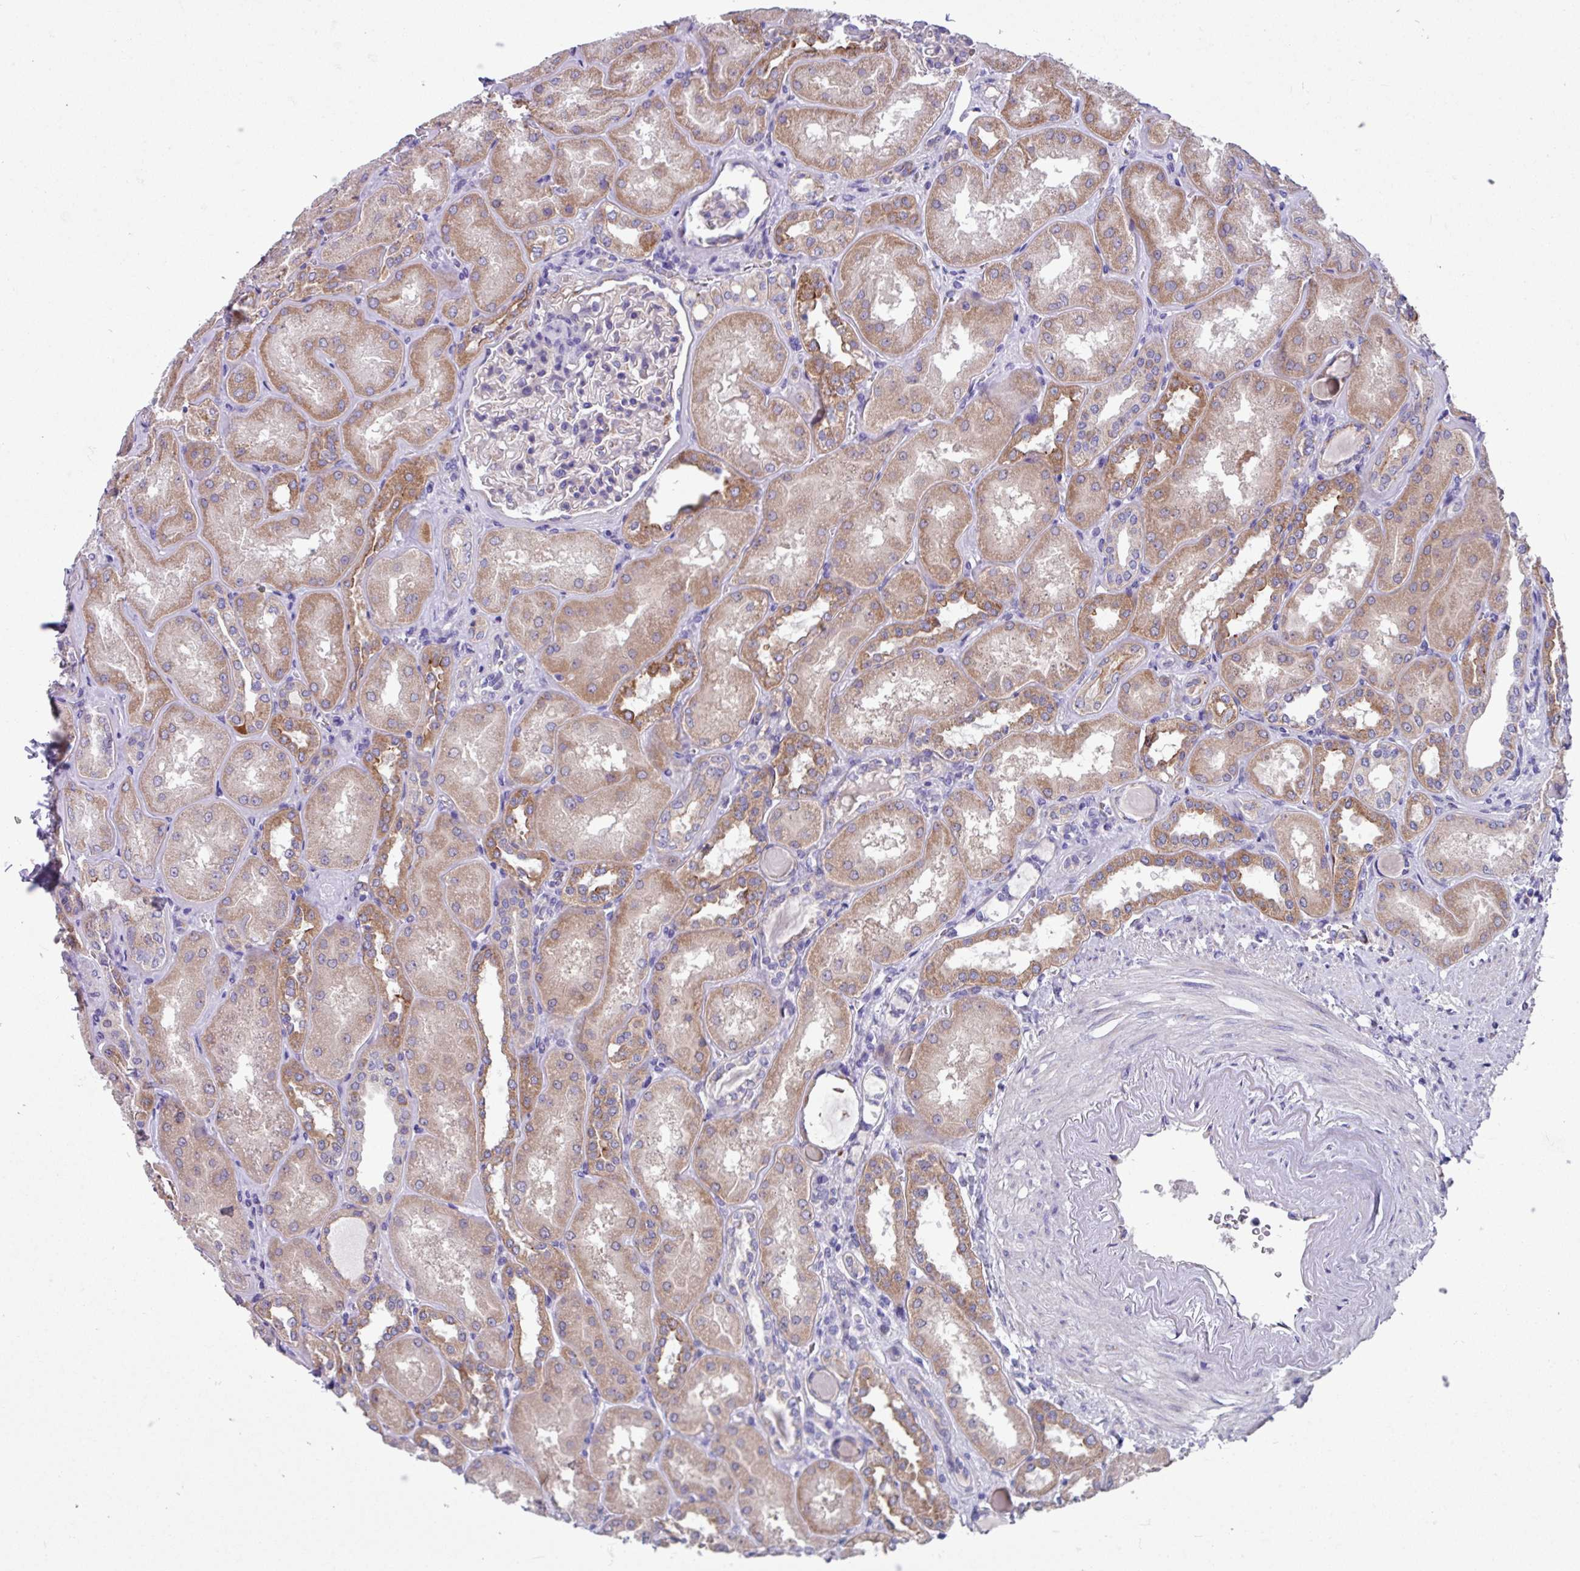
{"staining": {"intensity": "moderate", "quantity": "<25%", "location": "cytoplasmic/membranous"}, "tissue": "kidney", "cell_type": "Cells in glomeruli", "image_type": "normal", "snomed": [{"axis": "morphology", "description": "Normal tissue, NOS"}, {"axis": "topography", "description": "Kidney"}], "caption": "Protein expression analysis of normal human kidney reveals moderate cytoplasmic/membranous staining in approximately <25% of cells in glomeruli.", "gene": "OTULIN", "patient": {"sex": "male", "age": 61}}